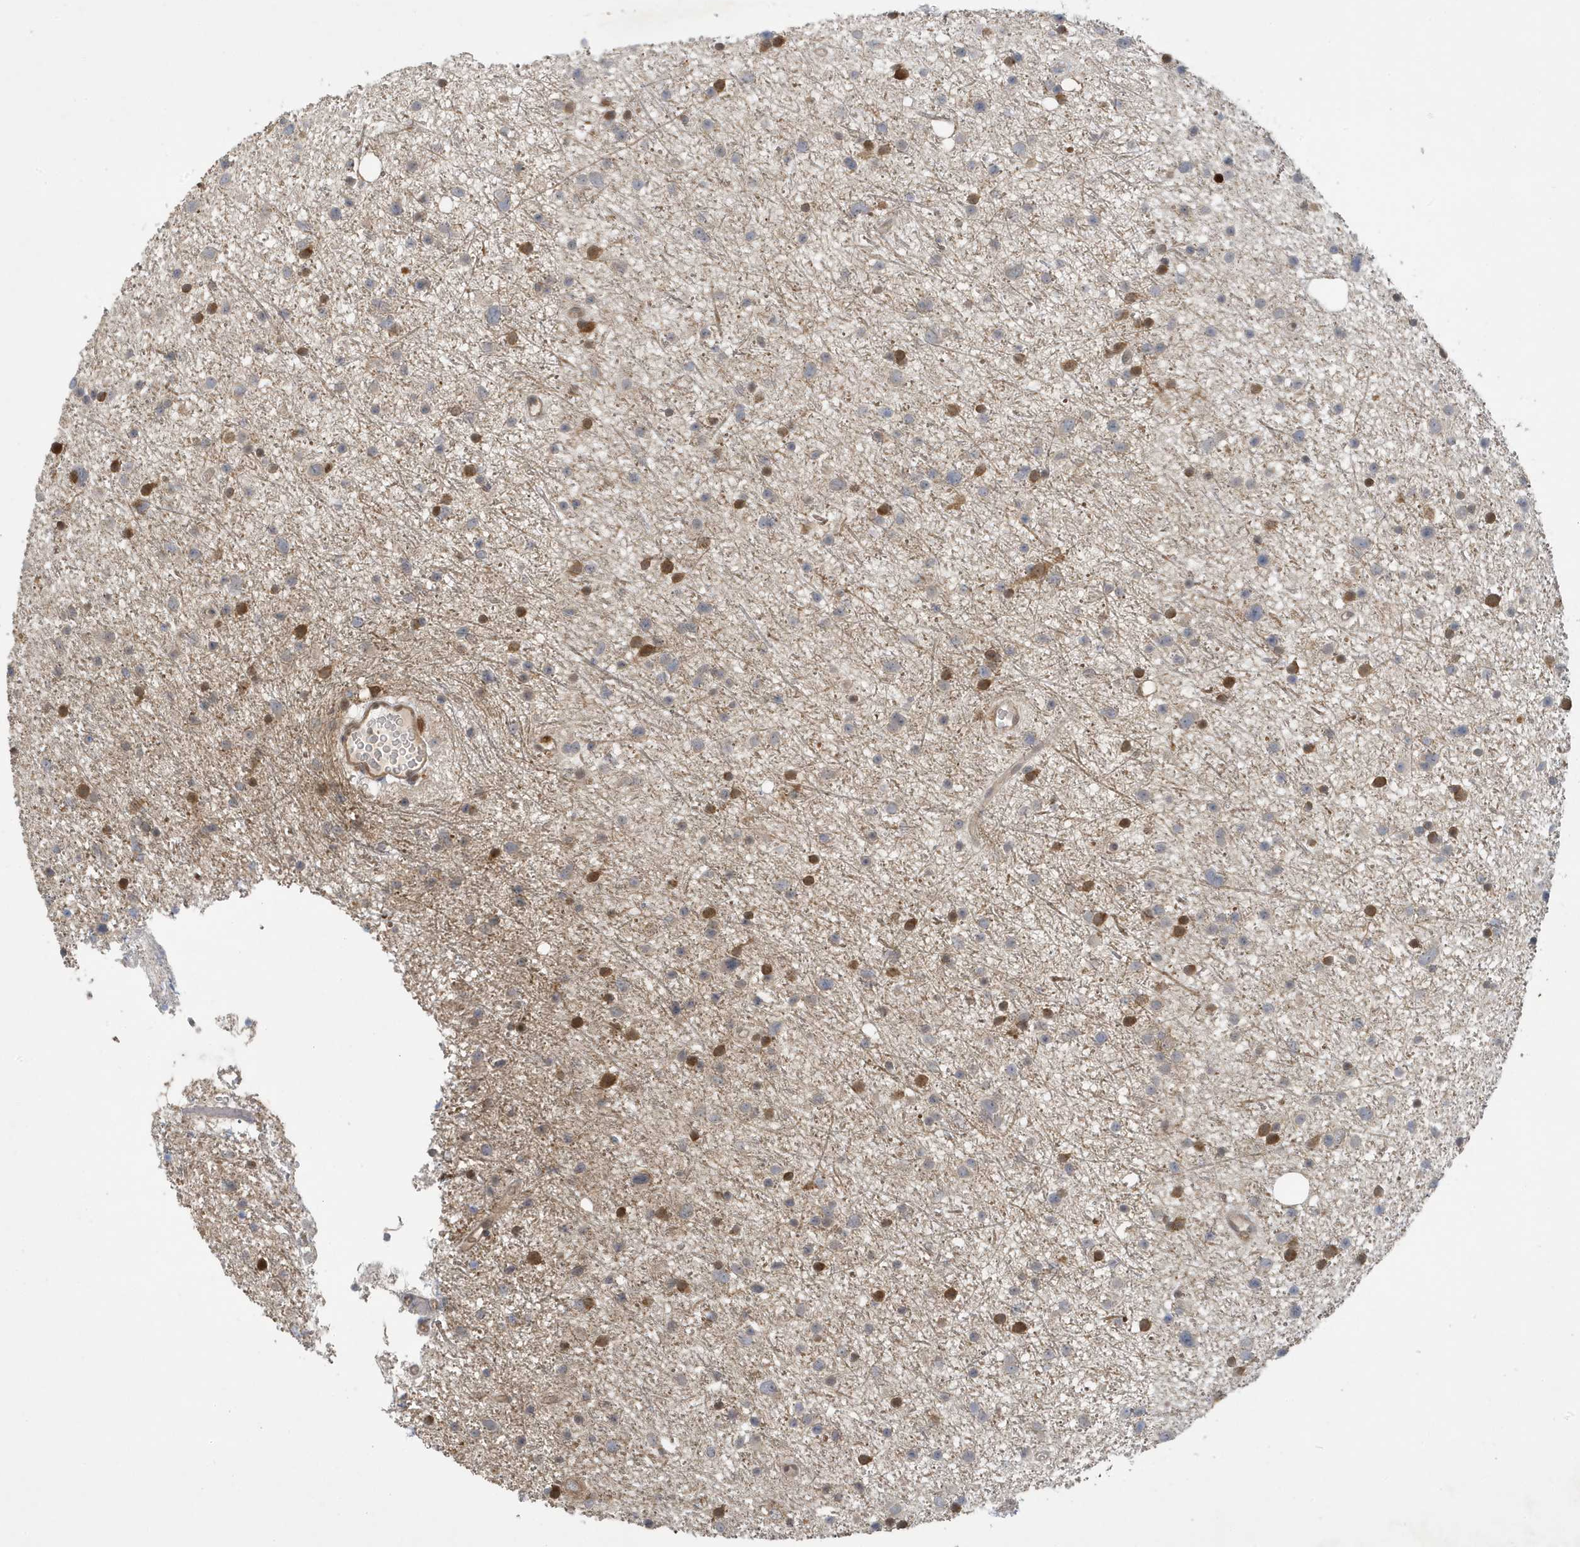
{"staining": {"intensity": "negative", "quantity": "none", "location": "none"}, "tissue": "glioma", "cell_type": "Tumor cells", "image_type": "cancer", "snomed": [{"axis": "morphology", "description": "Glioma, malignant, Low grade"}, {"axis": "topography", "description": "Cerebral cortex"}], "caption": "Human malignant glioma (low-grade) stained for a protein using IHC reveals no positivity in tumor cells.", "gene": "NCOA7", "patient": {"sex": "female", "age": 39}}